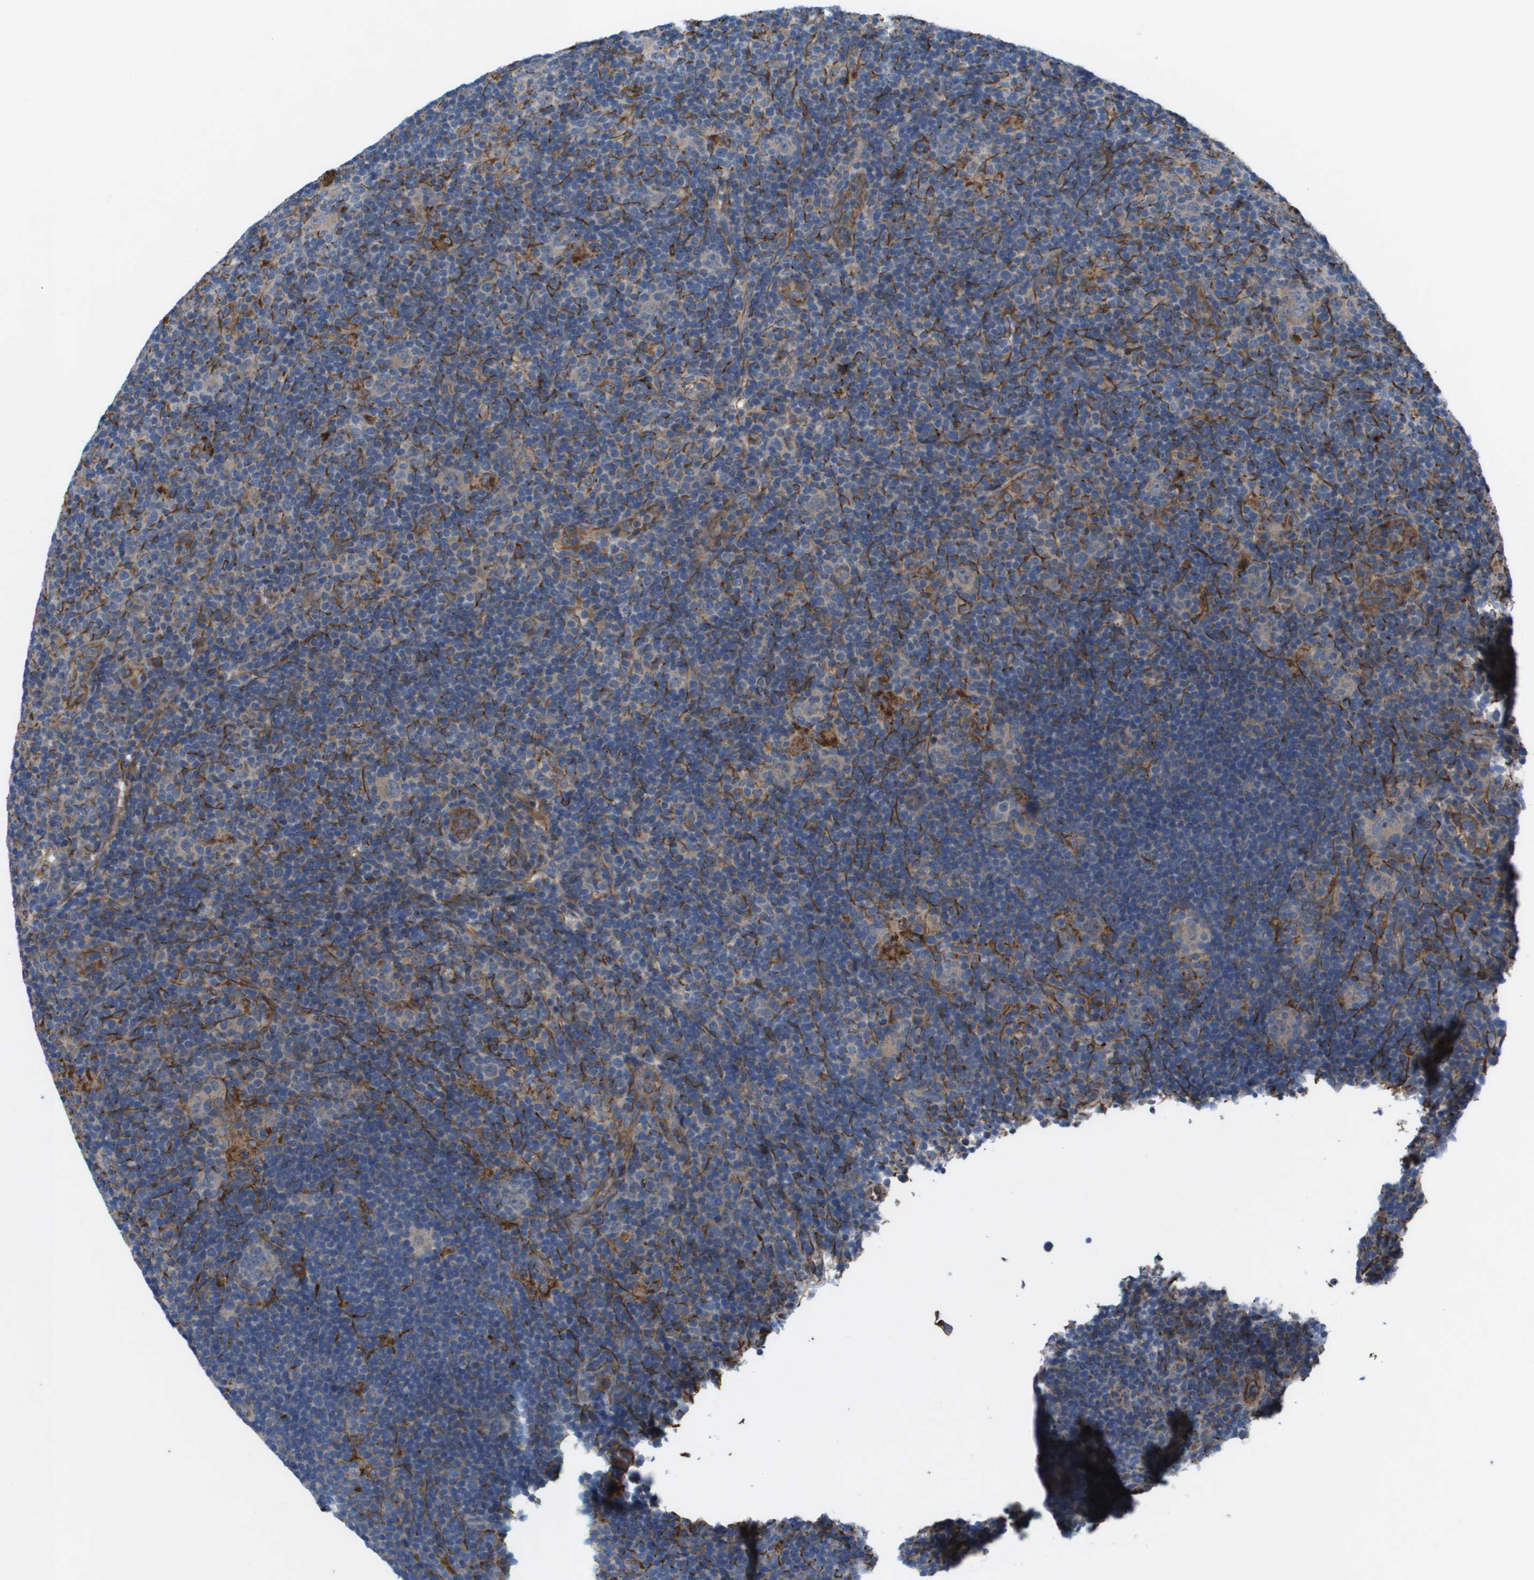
{"staining": {"intensity": "negative", "quantity": "none", "location": "none"}, "tissue": "lymphoma", "cell_type": "Tumor cells", "image_type": "cancer", "snomed": [{"axis": "morphology", "description": "Hodgkin's disease, NOS"}, {"axis": "topography", "description": "Lymph node"}], "caption": "The histopathology image reveals no significant staining in tumor cells of Hodgkin's disease.", "gene": "SLC6A9", "patient": {"sex": "female", "age": 57}}